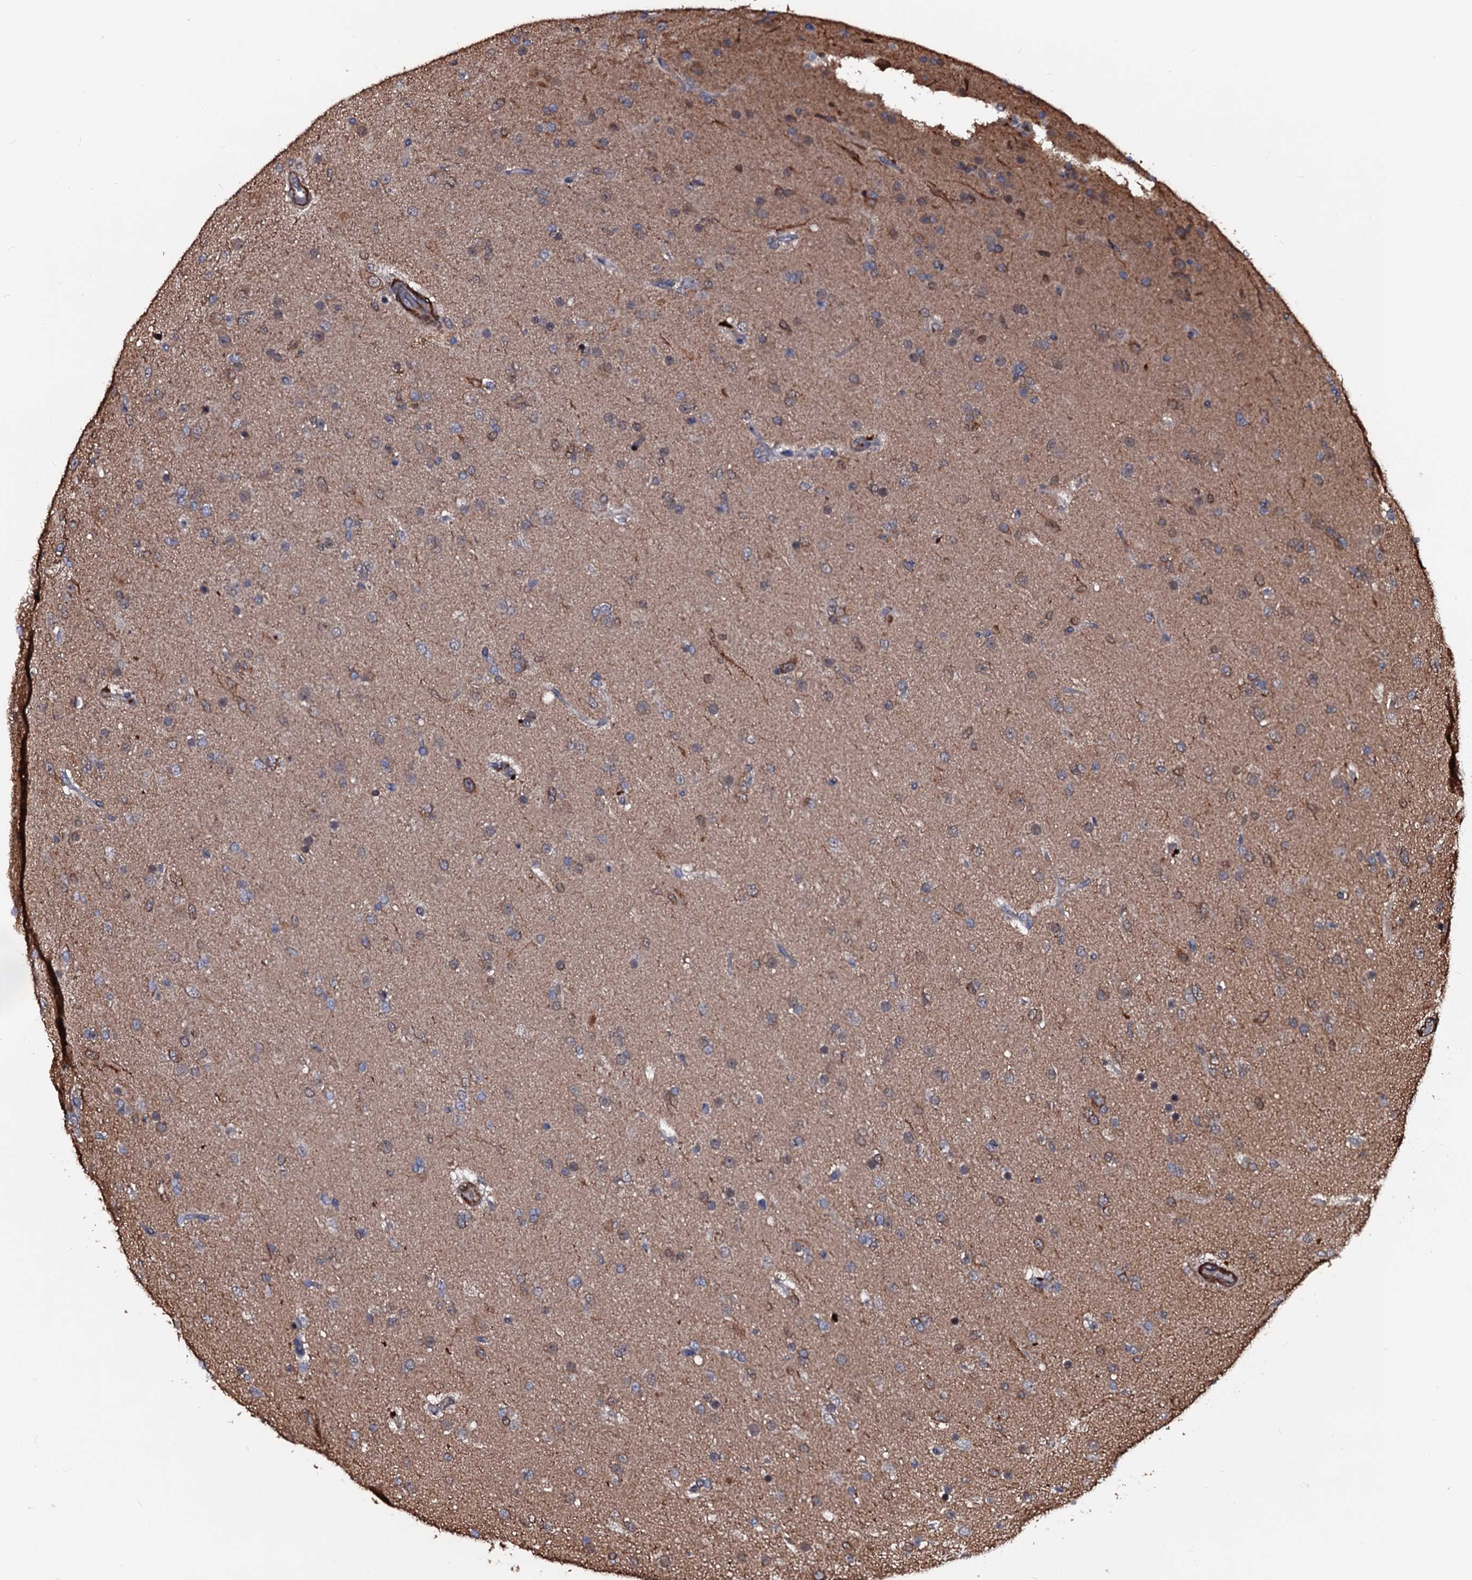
{"staining": {"intensity": "moderate", "quantity": "<25%", "location": "cytoplasmic/membranous"}, "tissue": "glioma", "cell_type": "Tumor cells", "image_type": "cancer", "snomed": [{"axis": "morphology", "description": "Glioma, malignant, Low grade"}, {"axis": "topography", "description": "Brain"}], "caption": "Malignant glioma (low-grade) tissue reveals moderate cytoplasmic/membranous positivity in about <25% of tumor cells (brown staining indicates protein expression, while blue staining denotes nuclei).", "gene": "N4BP1", "patient": {"sex": "male", "age": 65}}